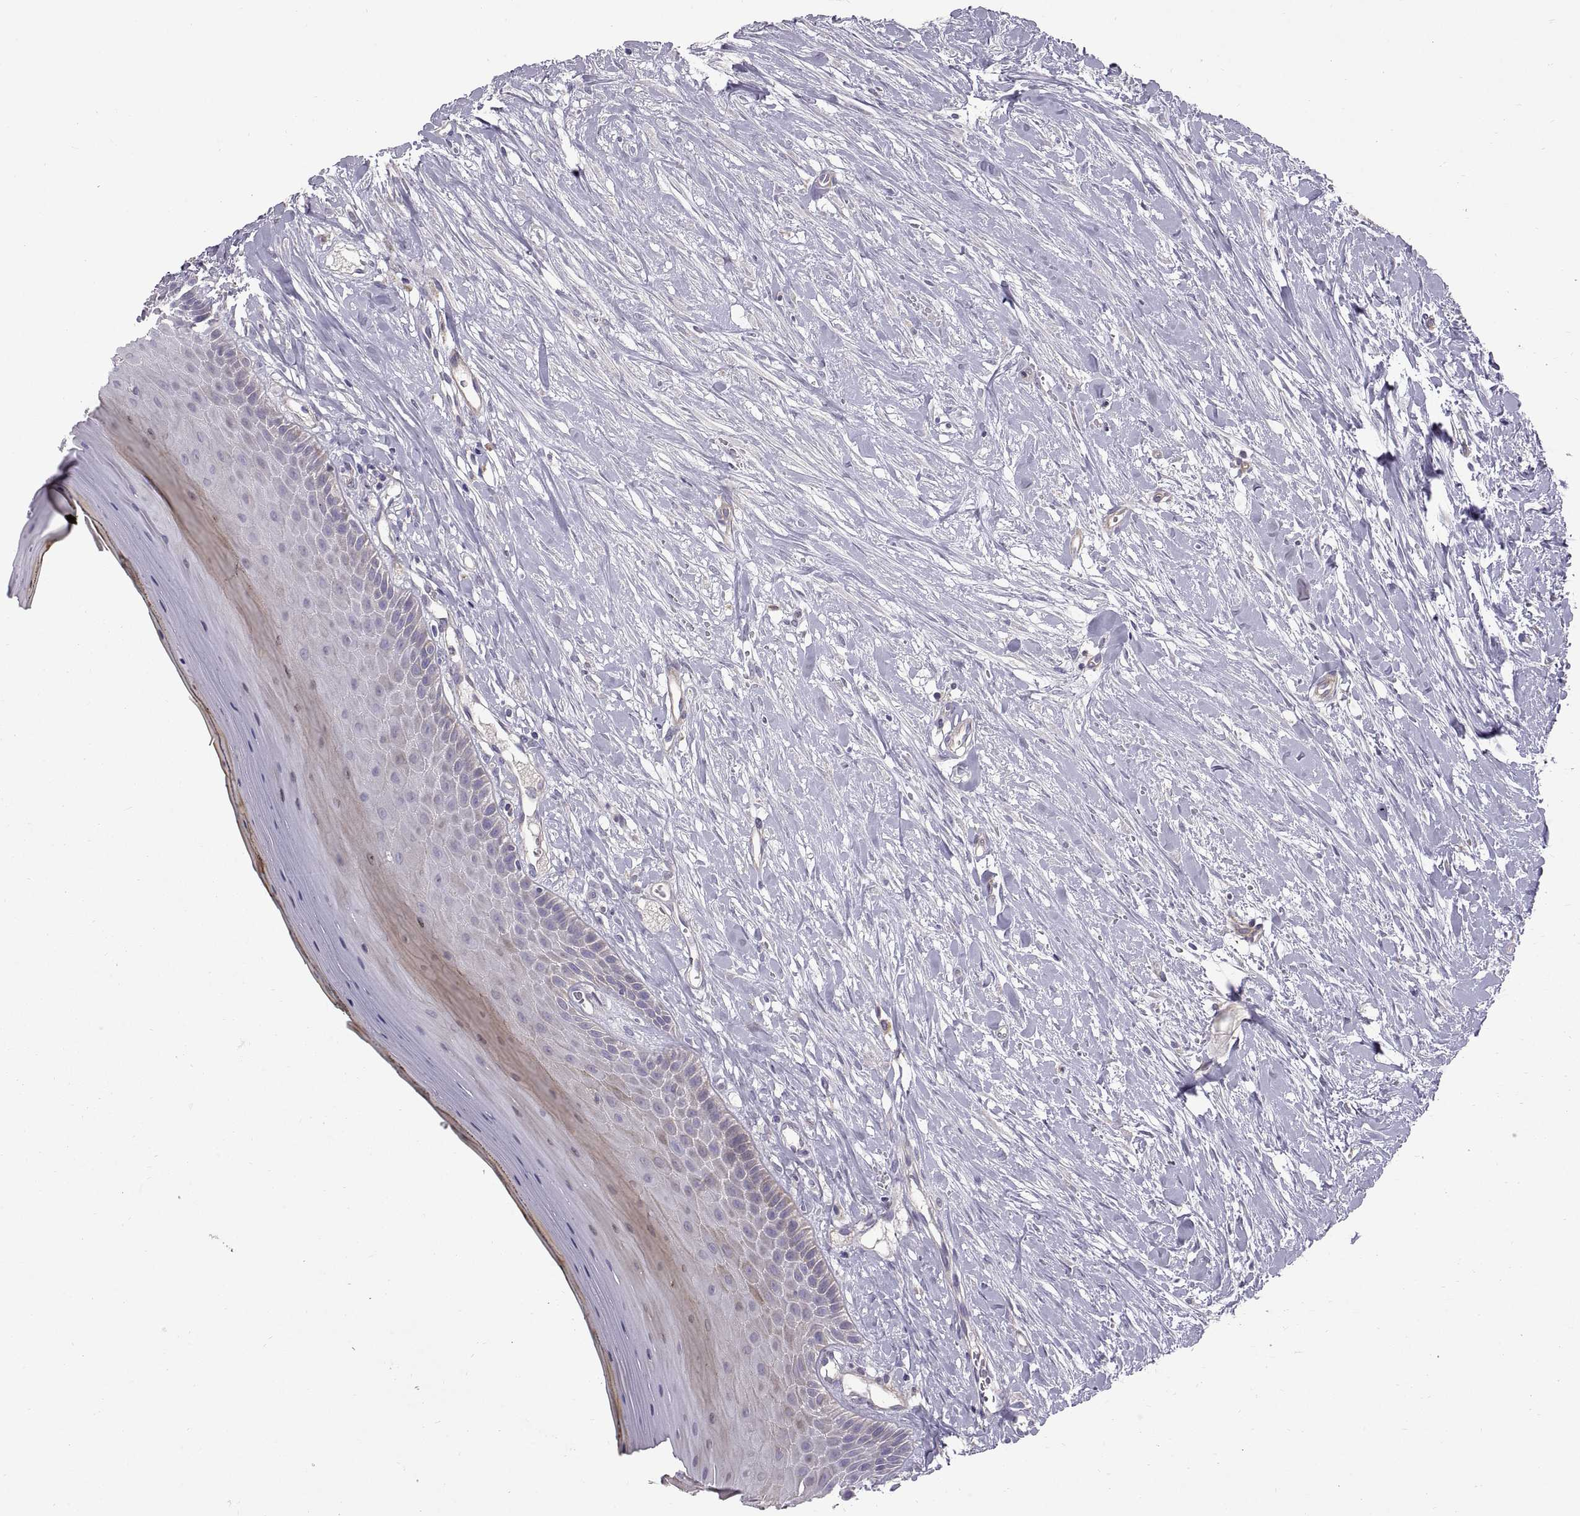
{"staining": {"intensity": "moderate", "quantity": "<25%", "location": "cytoplasmic/membranous"}, "tissue": "oral mucosa", "cell_type": "Squamous epithelial cells", "image_type": "normal", "snomed": [{"axis": "morphology", "description": "Normal tissue, NOS"}, {"axis": "topography", "description": "Oral tissue"}], "caption": "Immunohistochemistry photomicrograph of benign oral mucosa: human oral mucosa stained using IHC exhibits low levels of moderate protein expression localized specifically in the cytoplasmic/membranous of squamous epithelial cells, appearing as a cytoplasmic/membranous brown color.", "gene": "ARSL", "patient": {"sex": "female", "age": 43}}